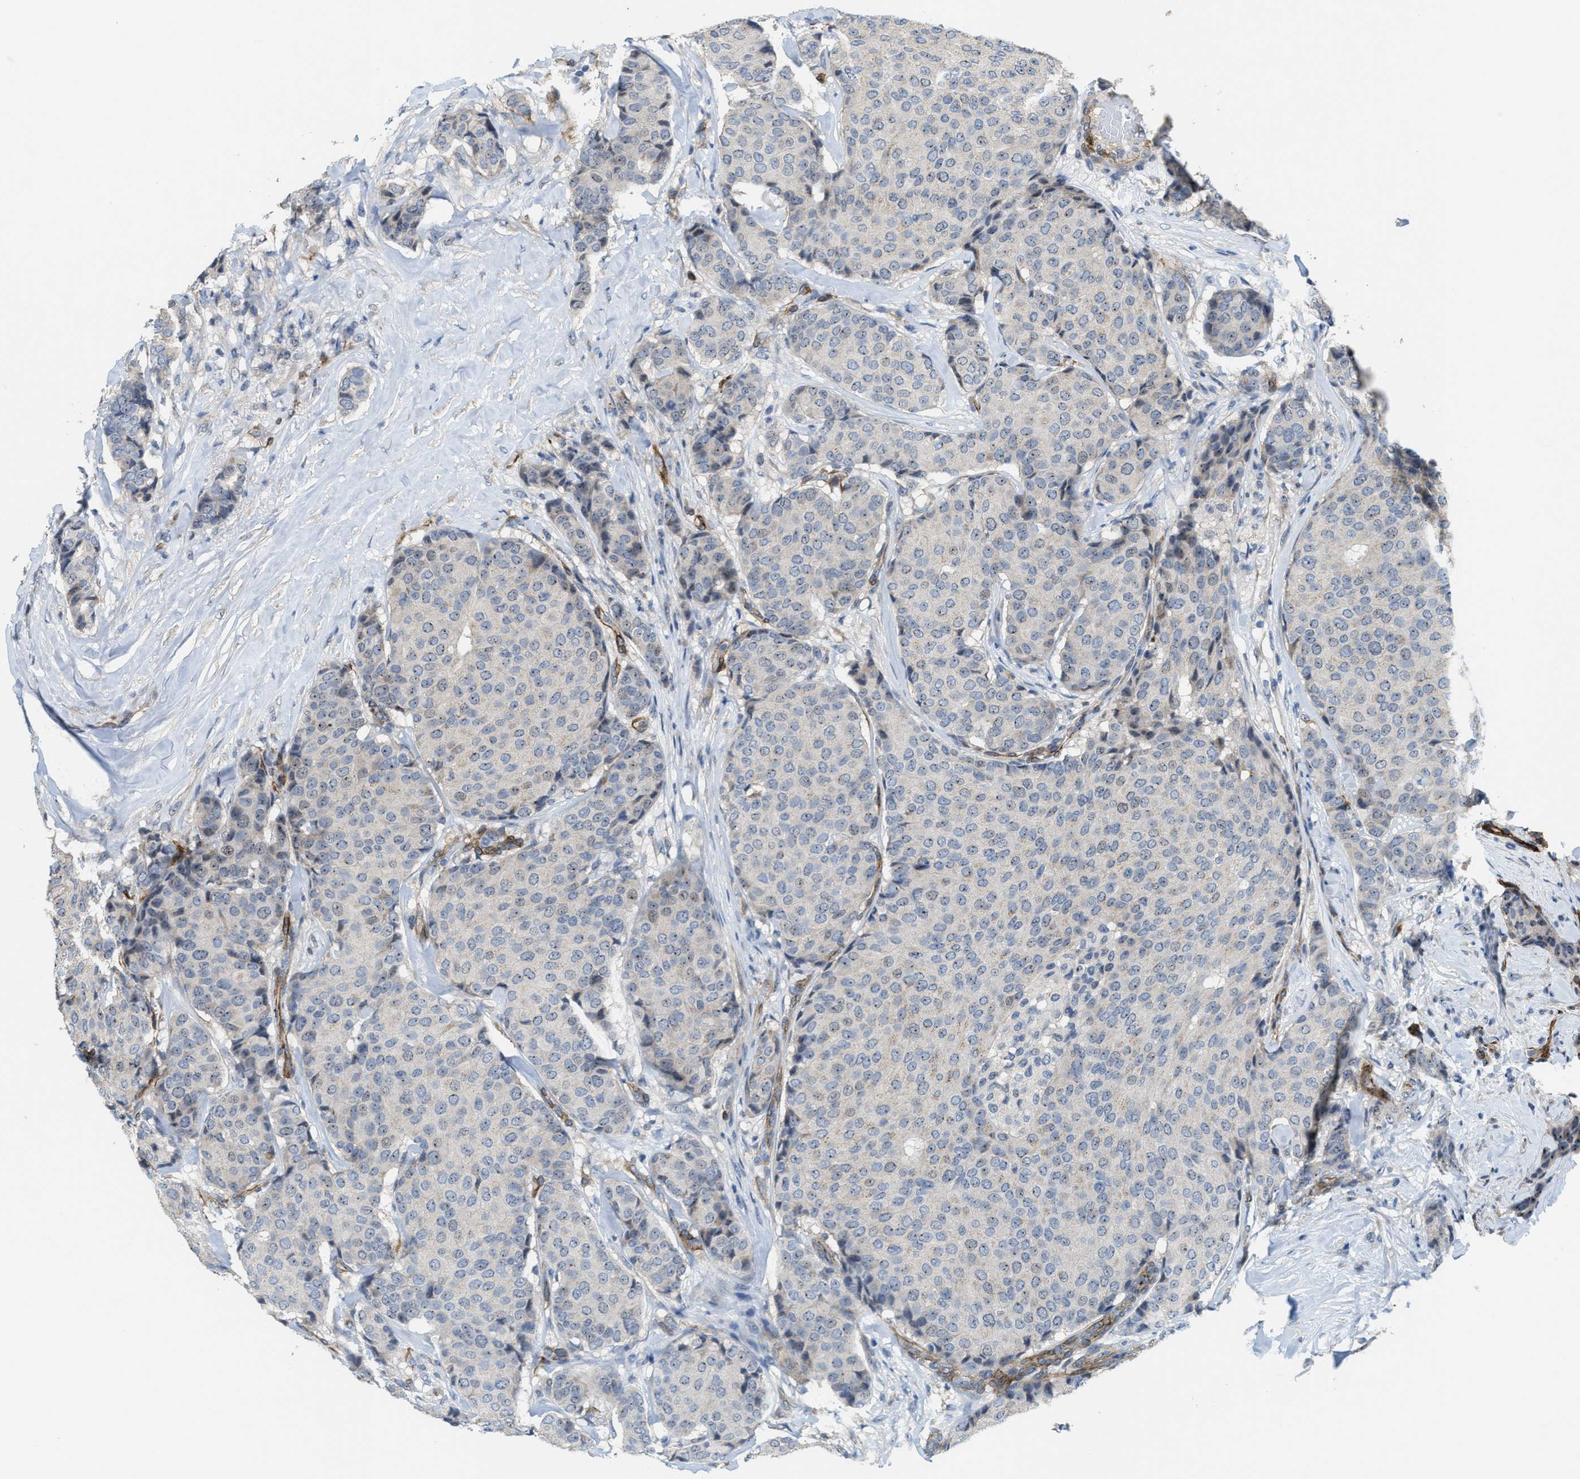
{"staining": {"intensity": "weak", "quantity": "<25%", "location": "nuclear"}, "tissue": "breast cancer", "cell_type": "Tumor cells", "image_type": "cancer", "snomed": [{"axis": "morphology", "description": "Duct carcinoma"}, {"axis": "topography", "description": "Breast"}], "caption": "The image demonstrates no significant expression in tumor cells of intraductal carcinoma (breast).", "gene": "ZNF783", "patient": {"sex": "female", "age": 75}}